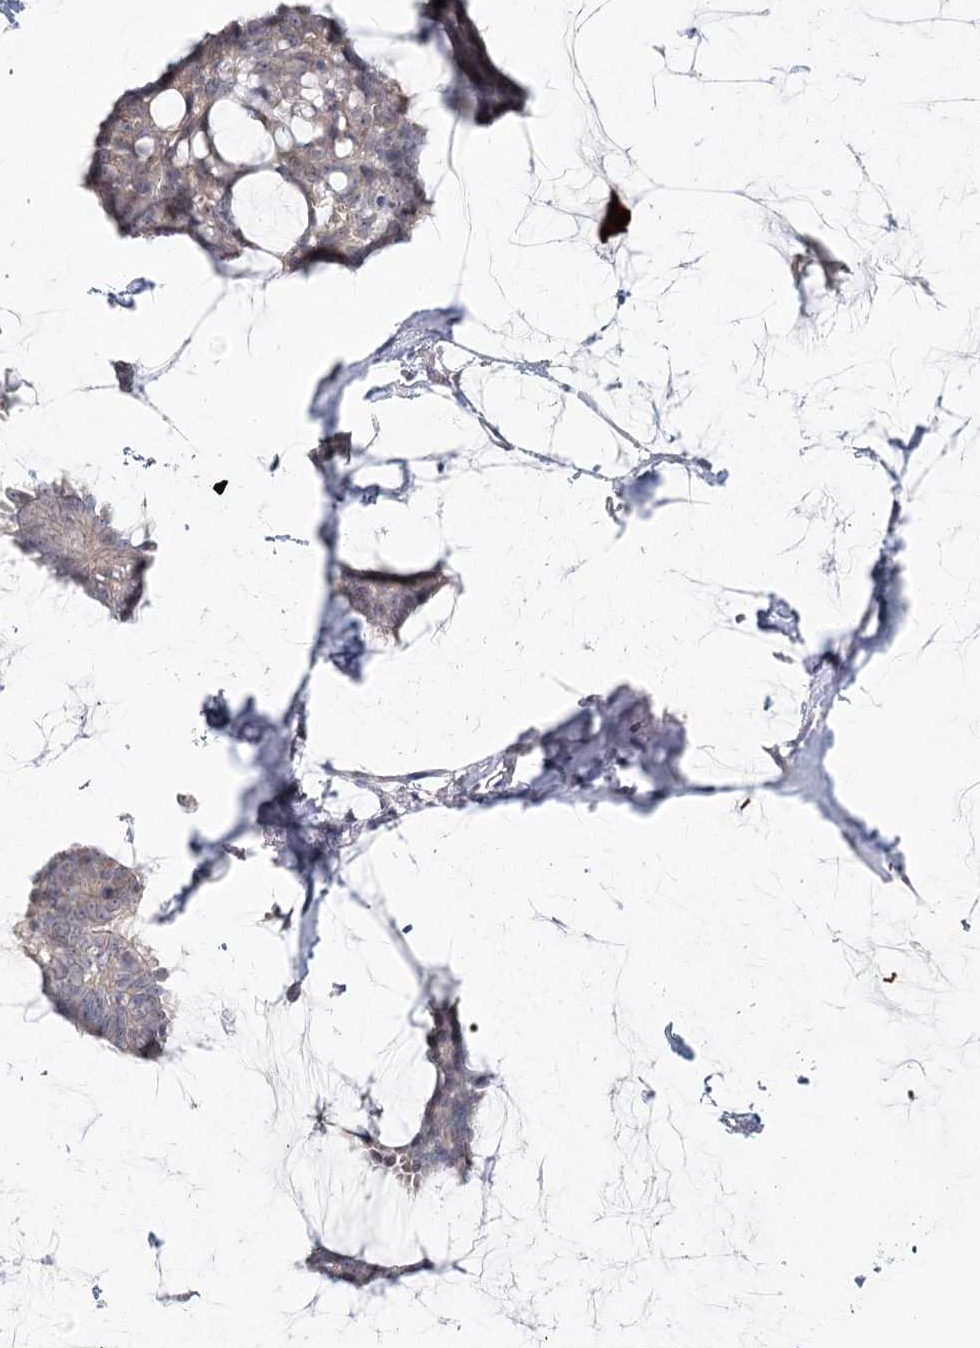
{"staining": {"intensity": "negative", "quantity": "none", "location": "none"}, "tissue": "breast cancer", "cell_type": "Tumor cells", "image_type": "cancer", "snomed": [{"axis": "morphology", "description": "Duct carcinoma"}, {"axis": "topography", "description": "Breast"}], "caption": "DAB (3,3'-diaminobenzidine) immunohistochemical staining of breast cancer reveals no significant staining in tumor cells. (DAB IHC, high magnification).", "gene": "SPINK13", "patient": {"sex": "female", "age": 93}}